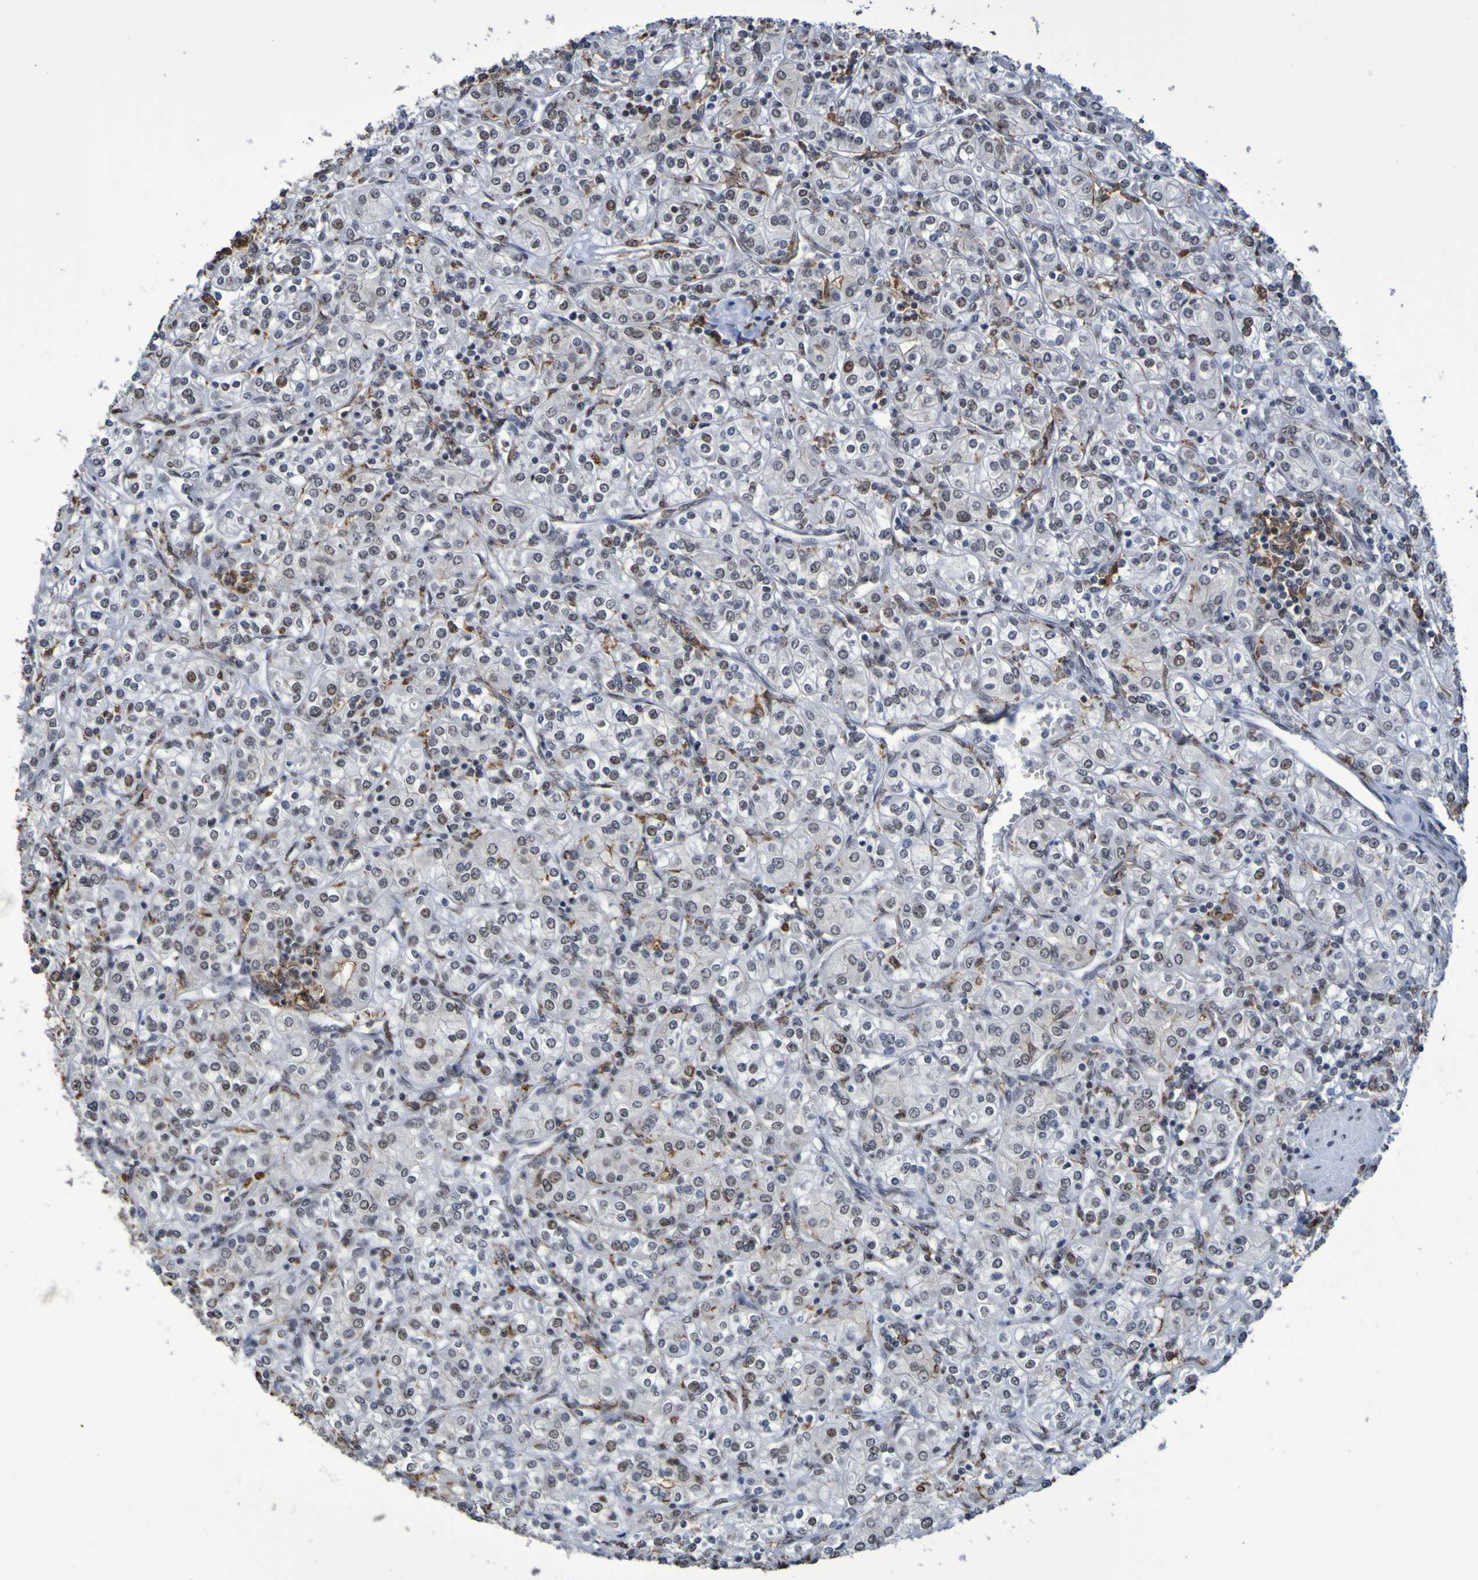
{"staining": {"intensity": "weak", "quantity": "25%-75%", "location": "nuclear"}, "tissue": "renal cancer", "cell_type": "Tumor cells", "image_type": "cancer", "snomed": [{"axis": "morphology", "description": "Adenocarcinoma, NOS"}, {"axis": "topography", "description": "Kidney"}], "caption": "Renal adenocarcinoma tissue displays weak nuclear staining in approximately 25%-75% of tumor cells, visualized by immunohistochemistry. Immunohistochemistry (ihc) stains the protein in brown and the nuclei are stained blue.", "gene": "MRTFB", "patient": {"sex": "male", "age": 77}}